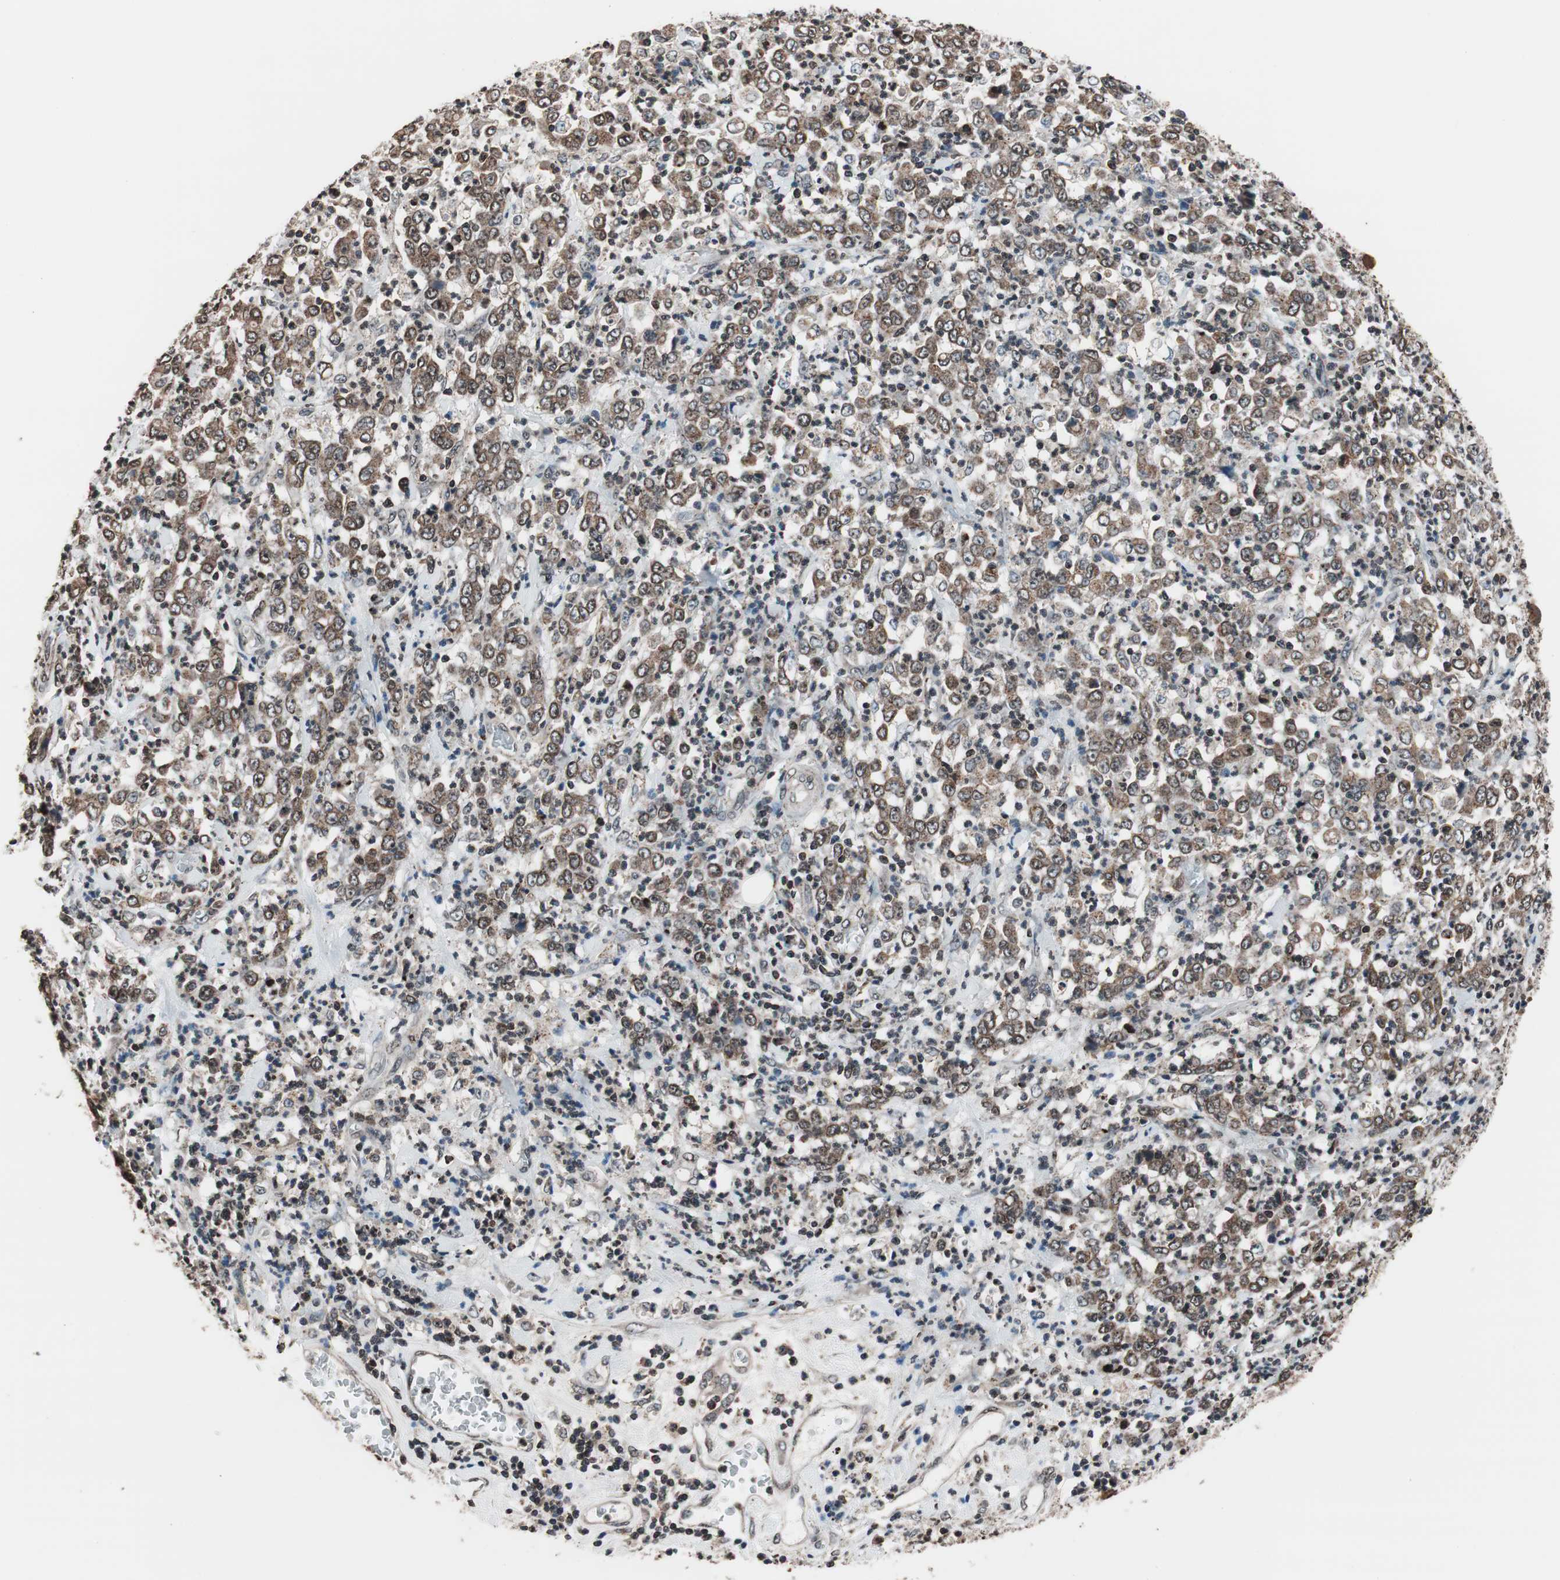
{"staining": {"intensity": "weak", "quantity": ">75%", "location": "cytoplasmic/membranous"}, "tissue": "stomach cancer", "cell_type": "Tumor cells", "image_type": "cancer", "snomed": [{"axis": "morphology", "description": "Adenocarcinoma, NOS"}, {"axis": "topography", "description": "Stomach, lower"}], "caption": "An image of stomach adenocarcinoma stained for a protein exhibits weak cytoplasmic/membranous brown staining in tumor cells.", "gene": "RFC1", "patient": {"sex": "female", "age": 71}}